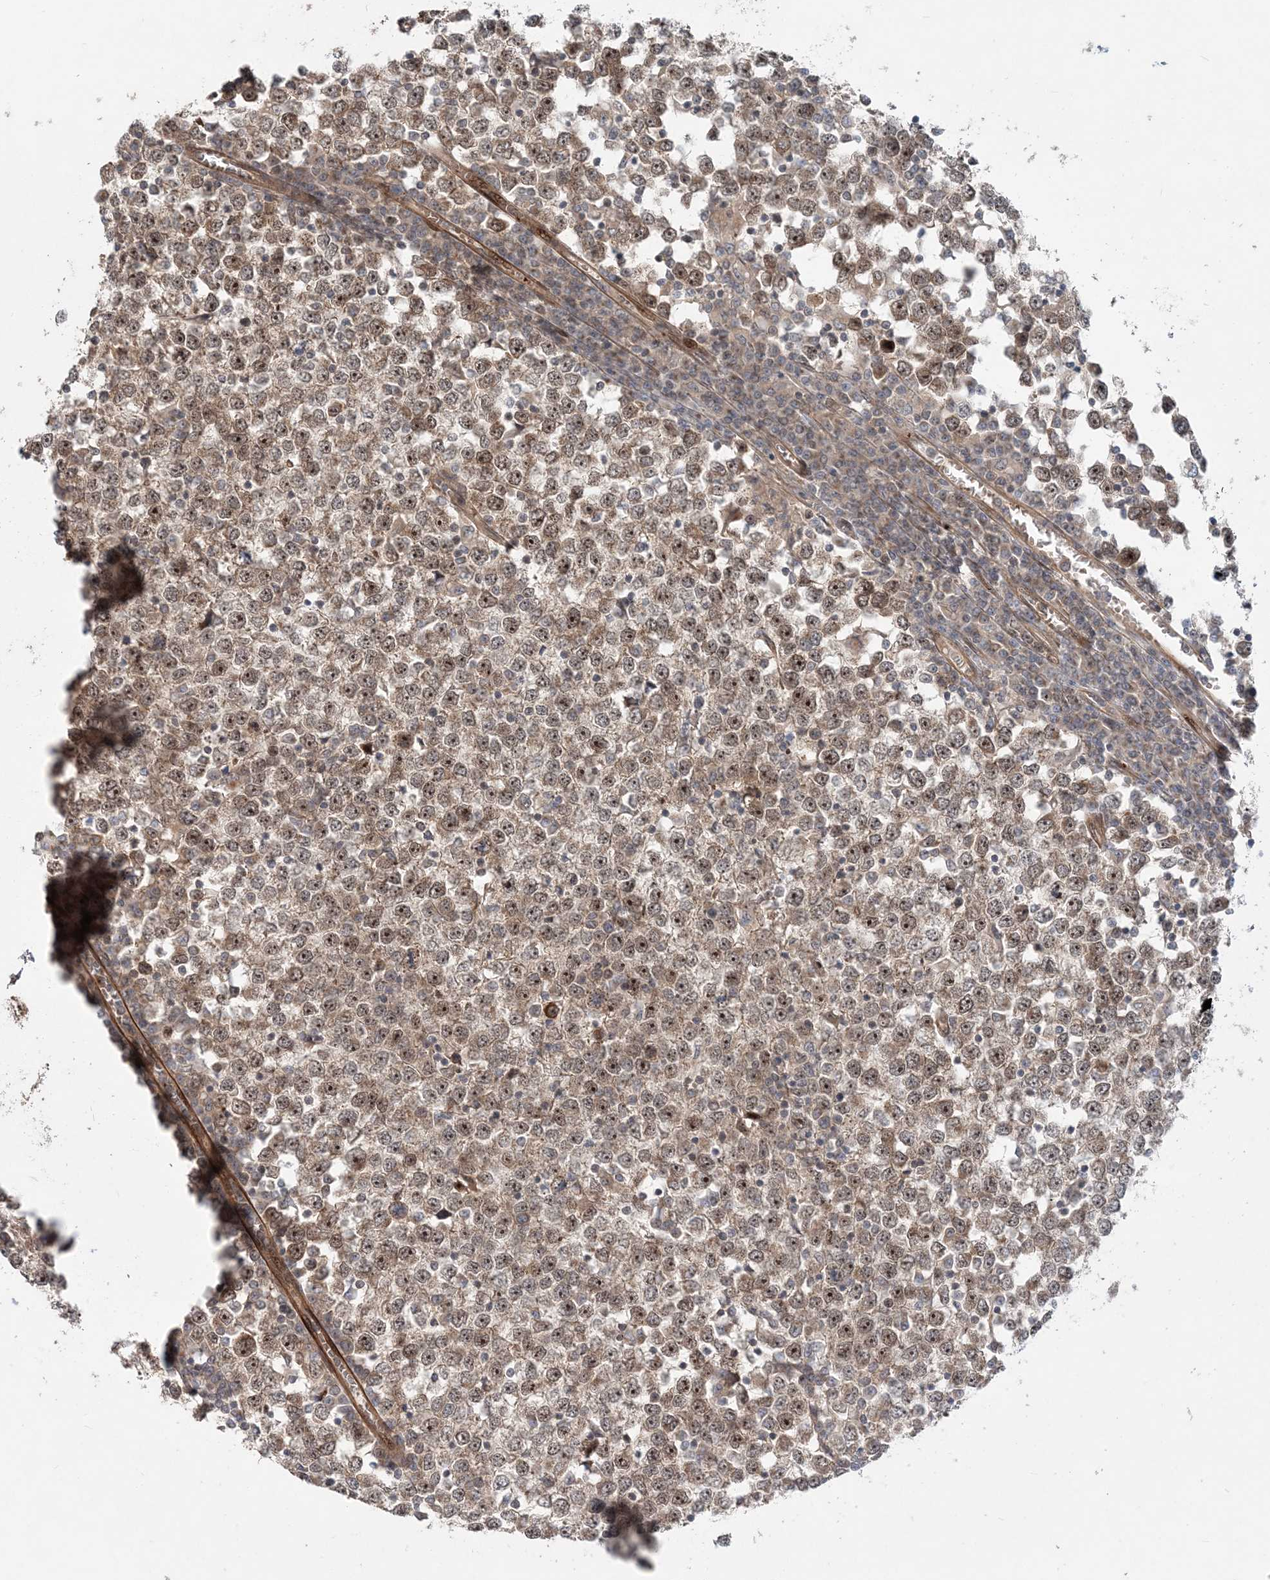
{"staining": {"intensity": "strong", "quantity": ">75%", "location": "cytoplasmic/membranous,nuclear"}, "tissue": "testis cancer", "cell_type": "Tumor cells", "image_type": "cancer", "snomed": [{"axis": "morphology", "description": "Seminoma, NOS"}, {"axis": "topography", "description": "Testis"}], "caption": "Tumor cells display strong cytoplasmic/membranous and nuclear staining in approximately >75% of cells in testis cancer (seminoma).", "gene": "GEMIN5", "patient": {"sex": "male", "age": 65}}